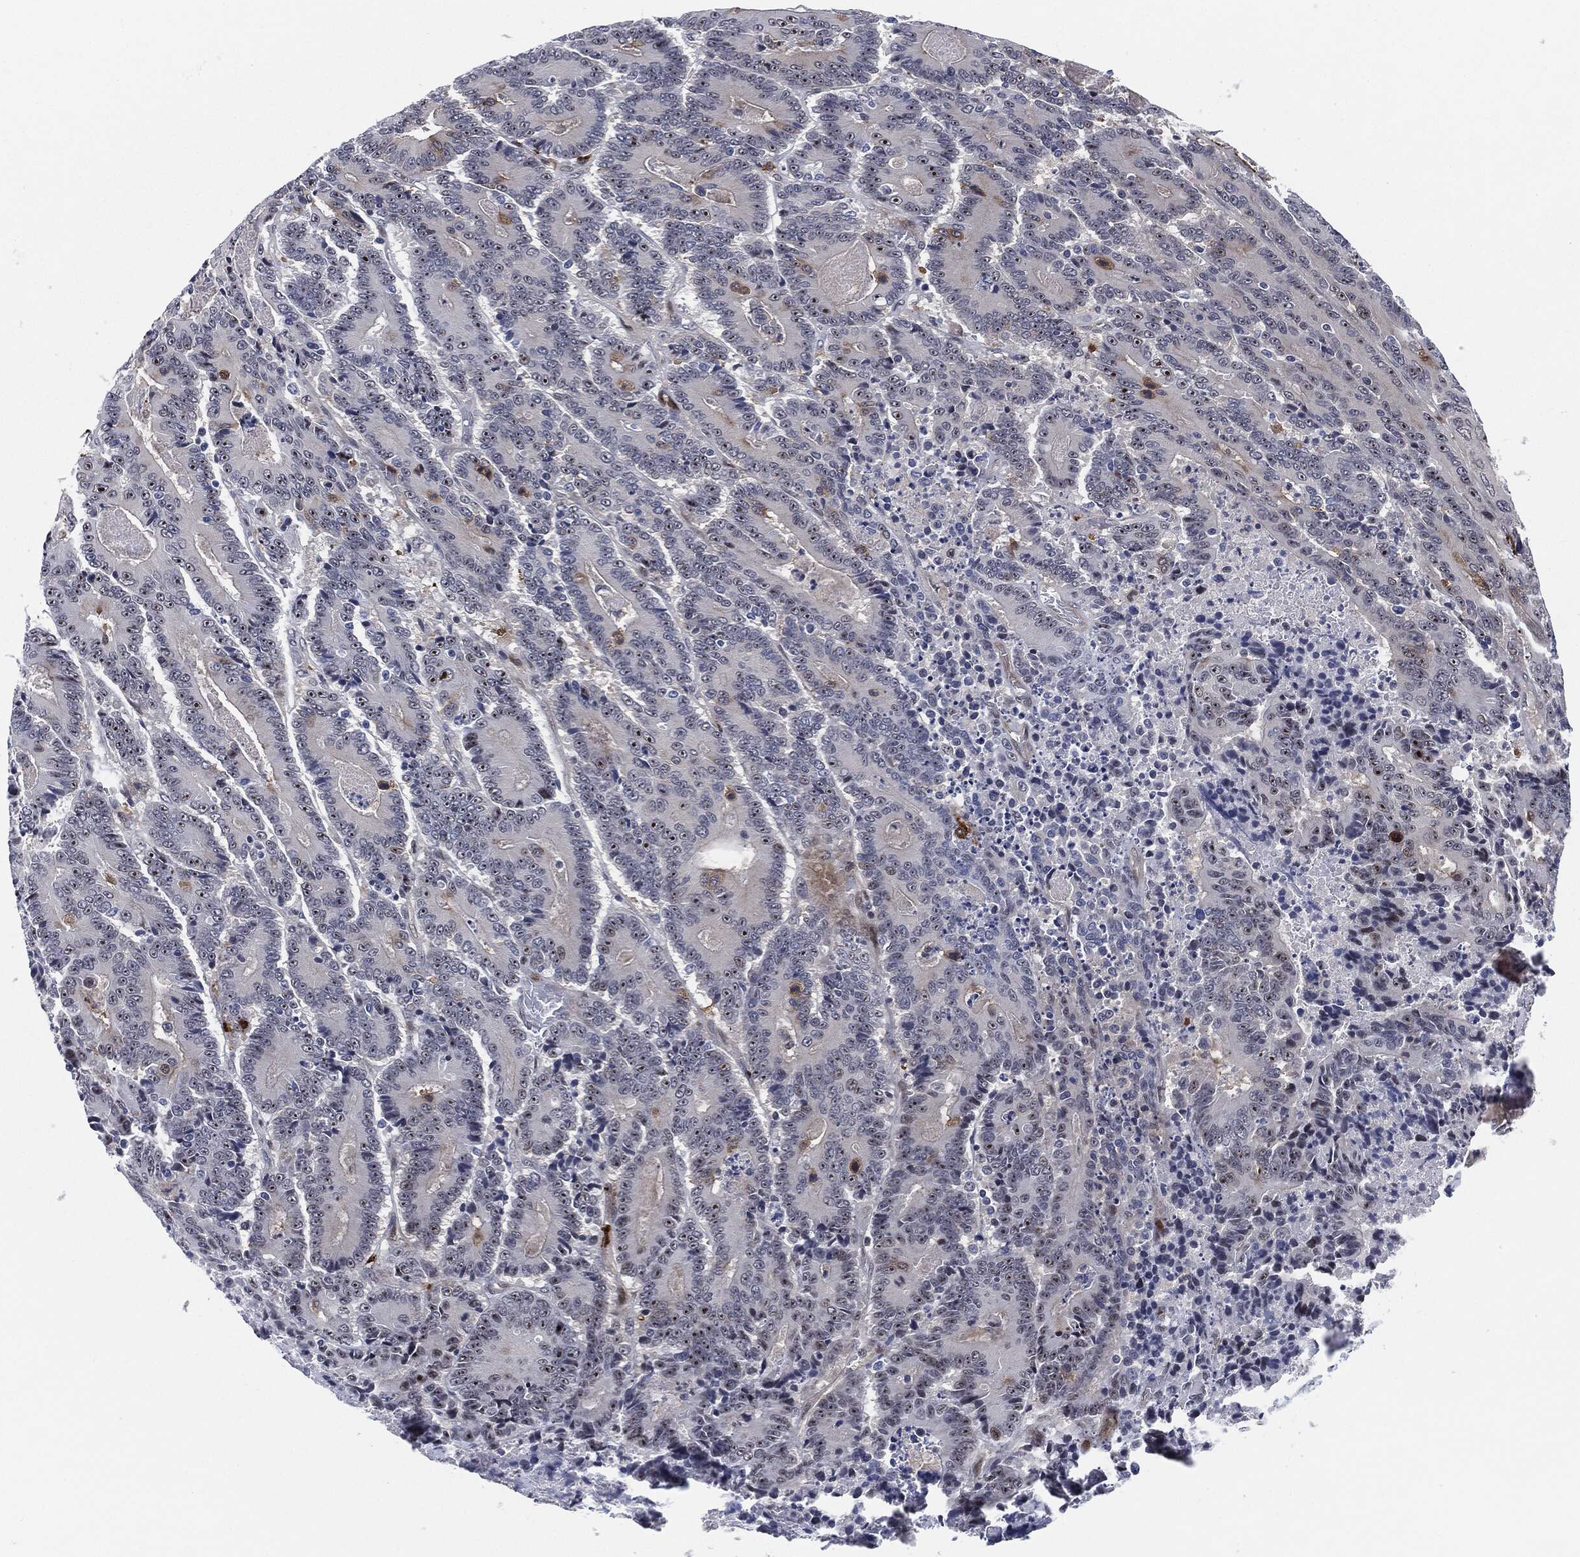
{"staining": {"intensity": "strong", "quantity": "25%-75%", "location": "nuclear"}, "tissue": "colorectal cancer", "cell_type": "Tumor cells", "image_type": "cancer", "snomed": [{"axis": "morphology", "description": "Adenocarcinoma, NOS"}, {"axis": "topography", "description": "Colon"}], "caption": "Protein expression analysis of human adenocarcinoma (colorectal) reveals strong nuclear staining in approximately 25%-75% of tumor cells.", "gene": "AKT2", "patient": {"sex": "male", "age": 83}}